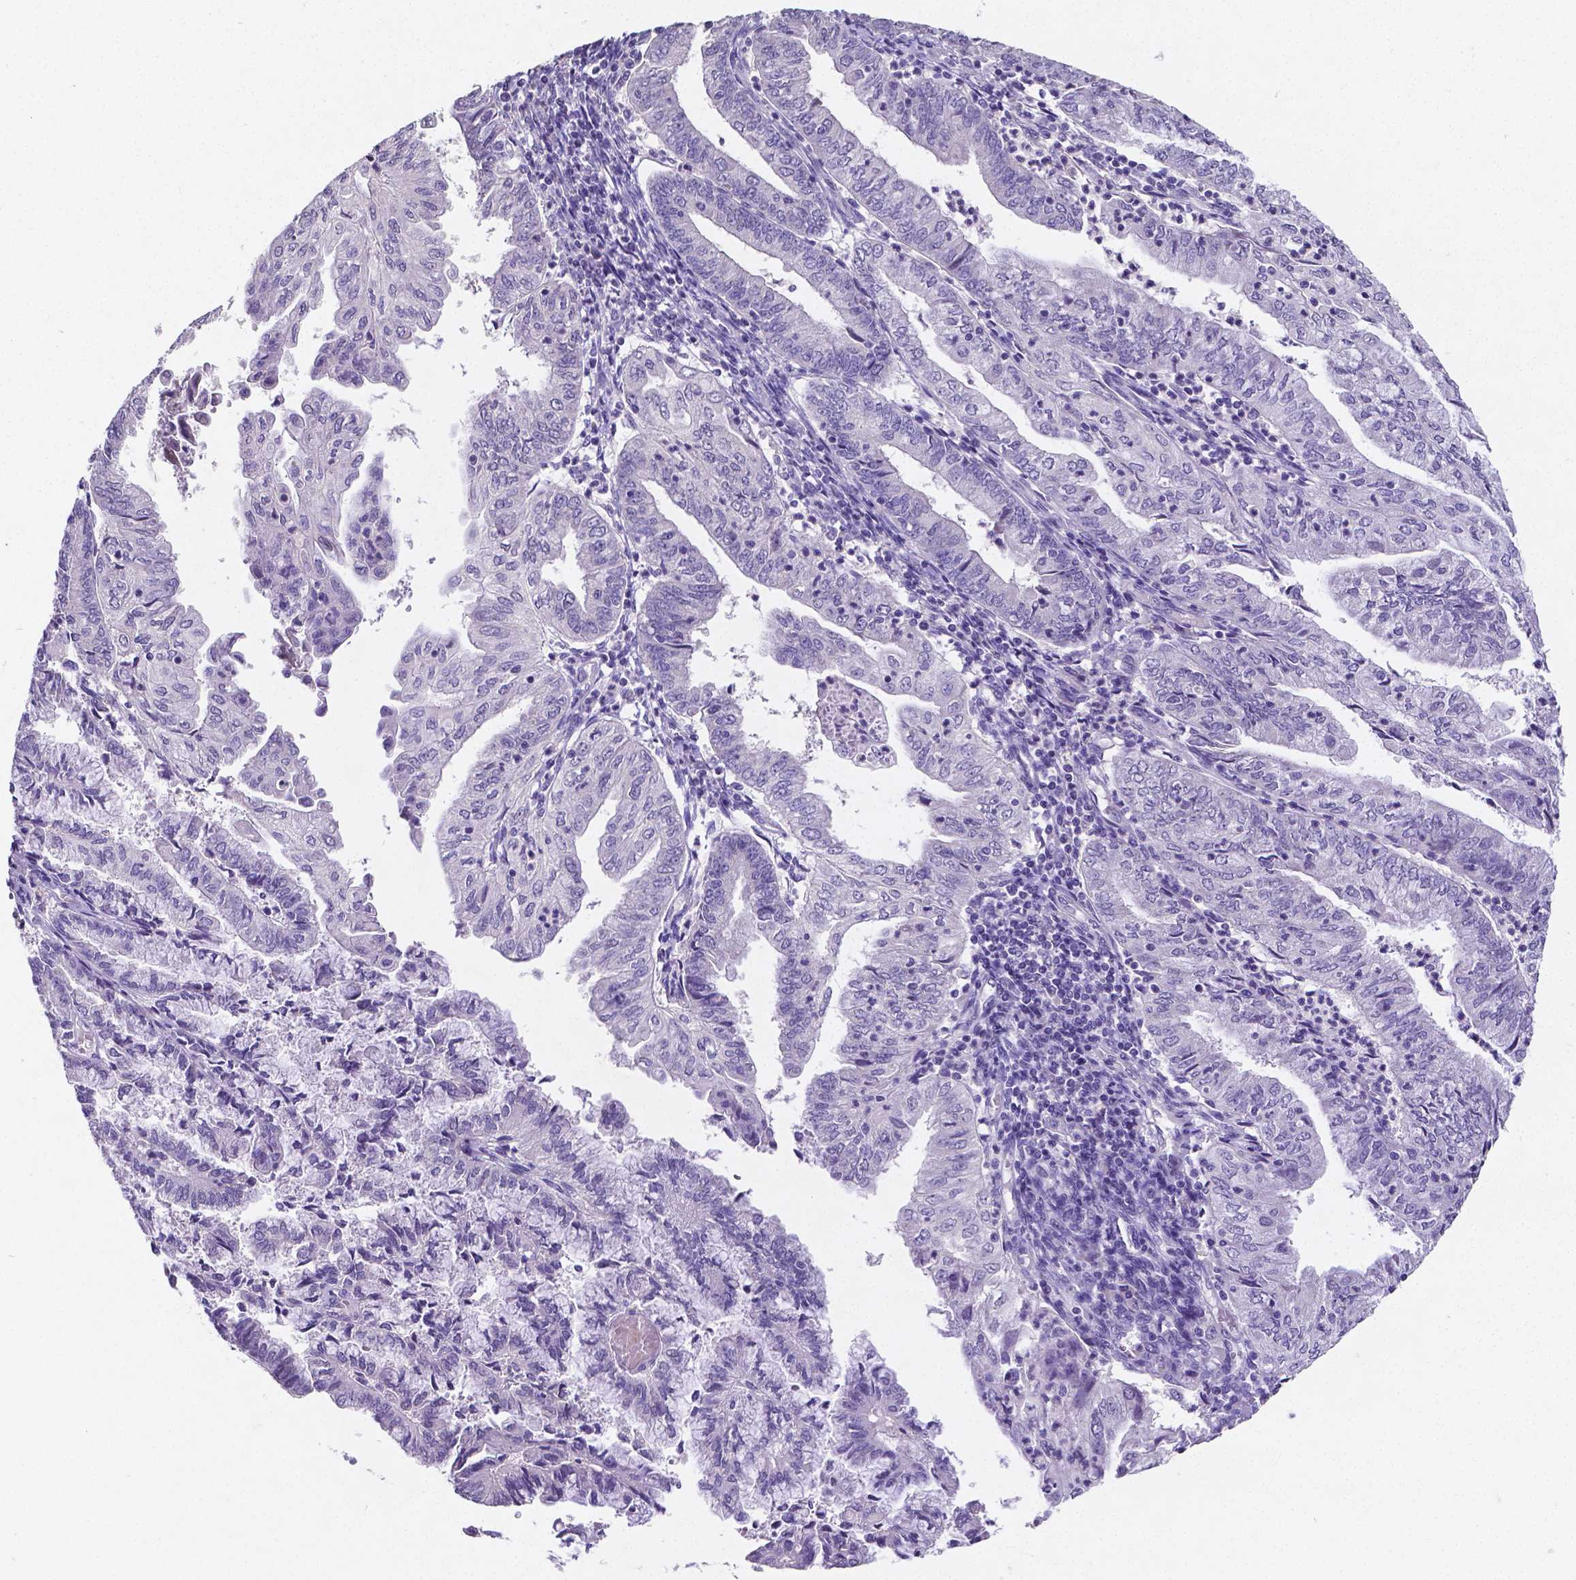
{"staining": {"intensity": "negative", "quantity": "none", "location": "none"}, "tissue": "endometrial cancer", "cell_type": "Tumor cells", "image_type": "cancer", "snomed": [{"axis": "morphology", "description": "Adenocarcinoma, NOS"}, {"axis": "topography", "description": "Endometrium"}], "caption": "Tumor cells show no significant staining in endometrial cancer.", "gene": "SATB2", "patient": {"sex": "female", "age": 55}}